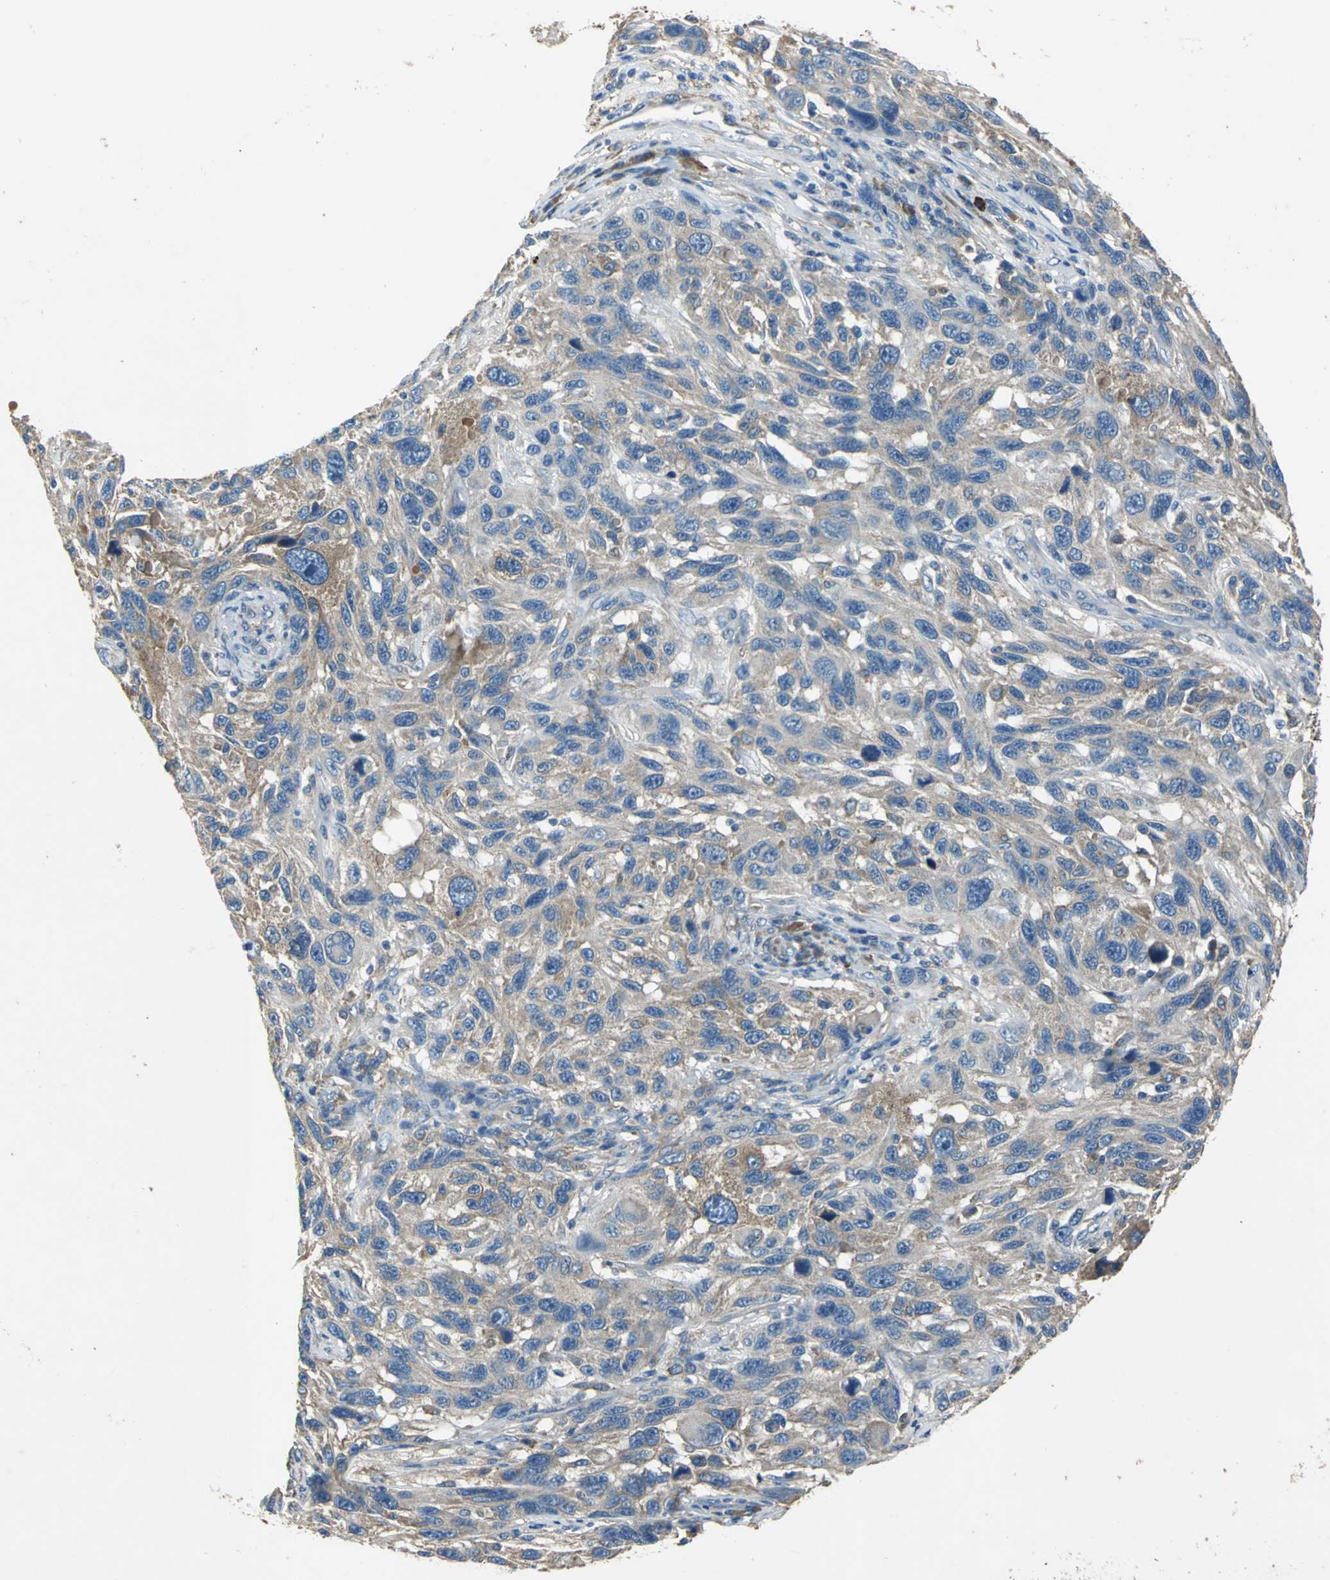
{"staining": {"intensity": "moderate", "quantity": "25%-75%", "location": "cytoplasmic/membranous"}, "tissue": "melanoma", "cell_type": "Tumor cells", "image_type": "cancer", "snomed": [{"axis": "morphology", "description": "Malignant melanoma, NOS"}, {"axis": "topography", "description": "Skin"}], "caption": "Melanoma stained with a brown dye displays moderate cytoplasmic/membranous positive staining in approximately 25%-75% of tumor cells.", "gene": "HEPH", "patient": {"sex": "male", "age": 53}}